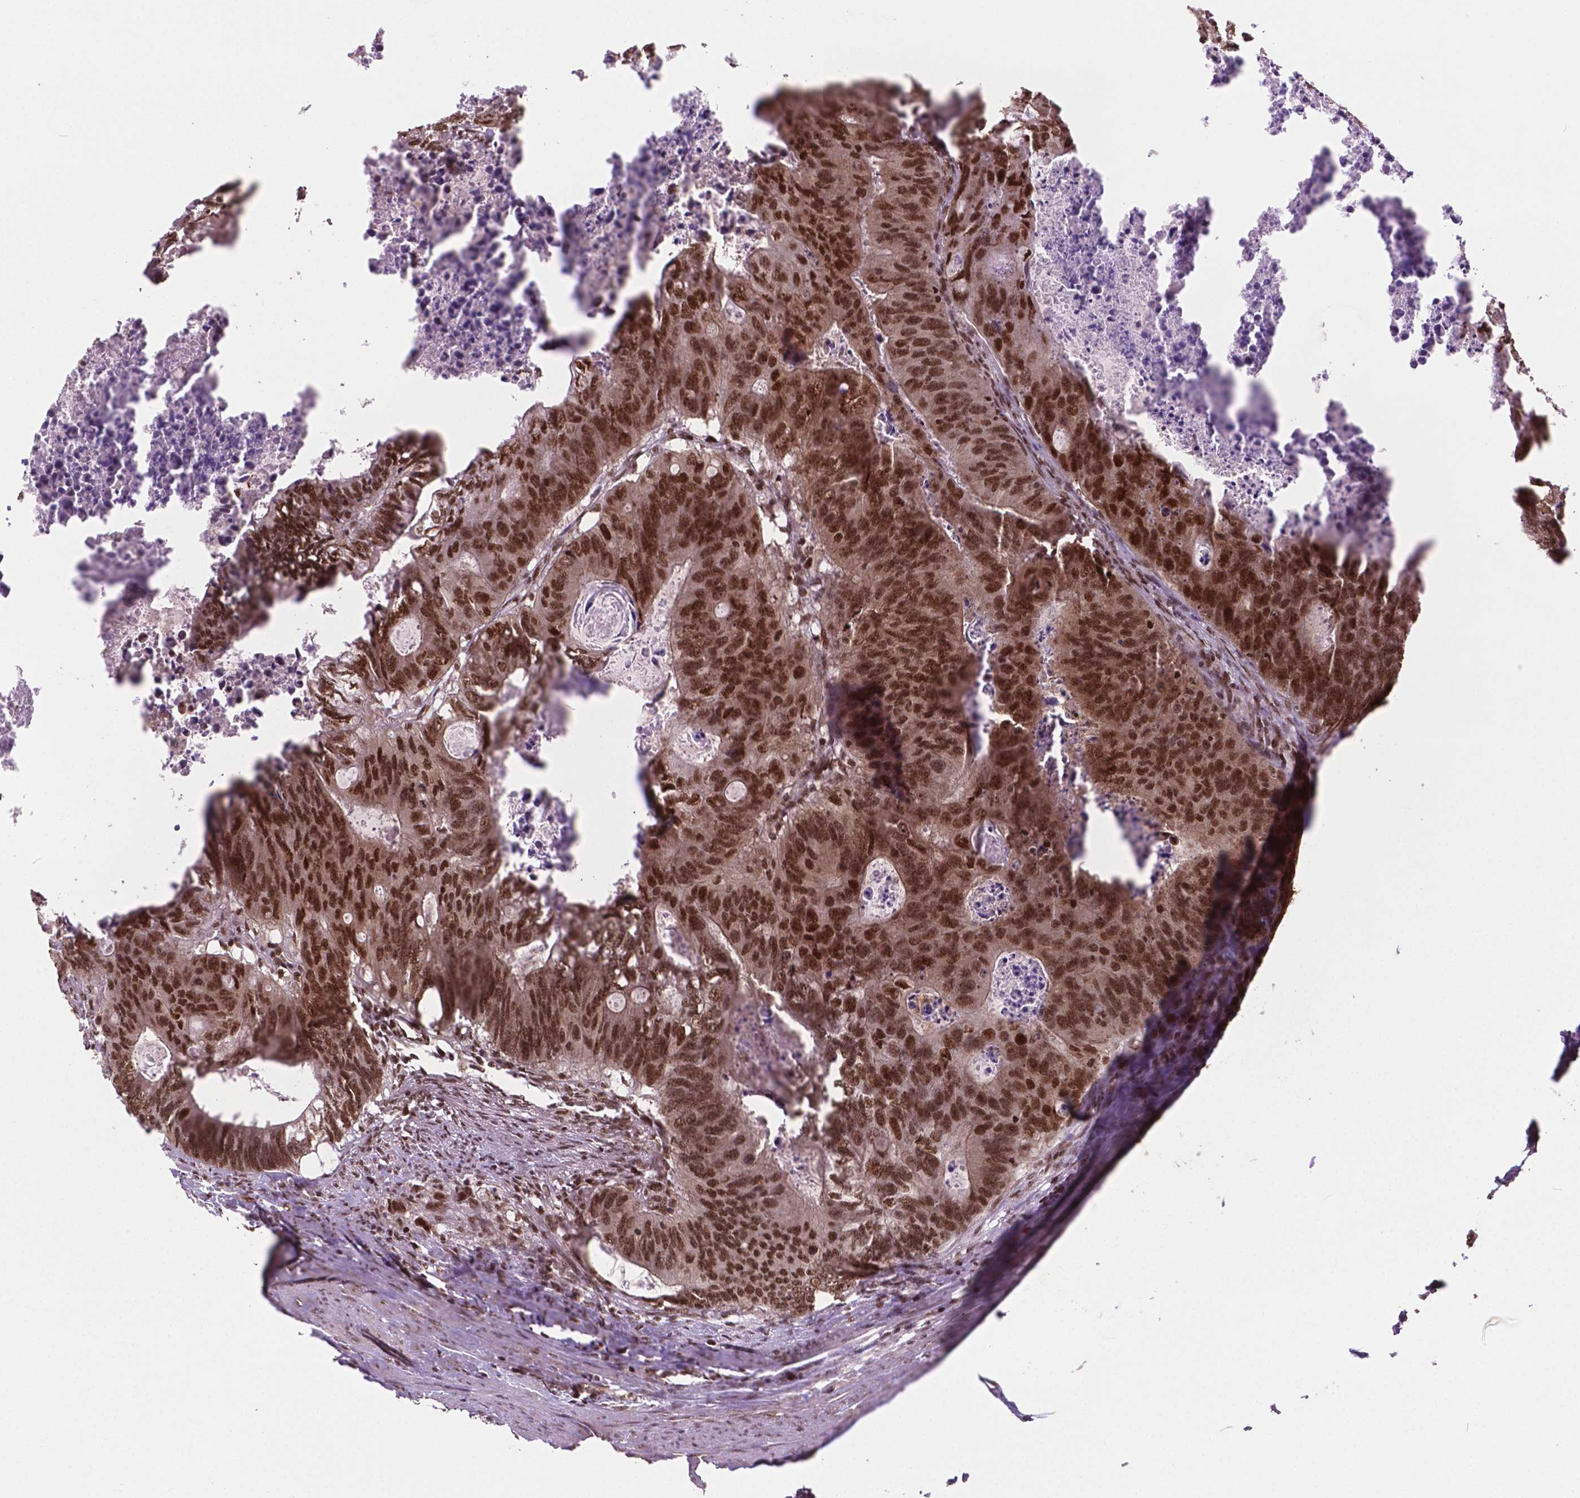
{"staining": {"intensity": "strong", "quantity": ">75%", "location": "nuclear"}, "tissue": "colorectal cancer", "cell_type": "Tumor cells", "image_type": "cancer", "snomed": [{"axis": "morphology", "description": "Adenocarcinoma, NOS"}, {"axis": "topography", "description": "Colon"}], "caption": "Immunohistochemistry (IHC) micrograph of neoplastic tissue: adenocarcinoma (colorectal) stained using immunohistochemistry (IHC) reveals high levels of strong protein expression localized specifically in the nuclear of tumor cells, appearing as a nuclear brown color.", "gene": "SIRT6", "patient": {"sex": "male", "age": 67}}